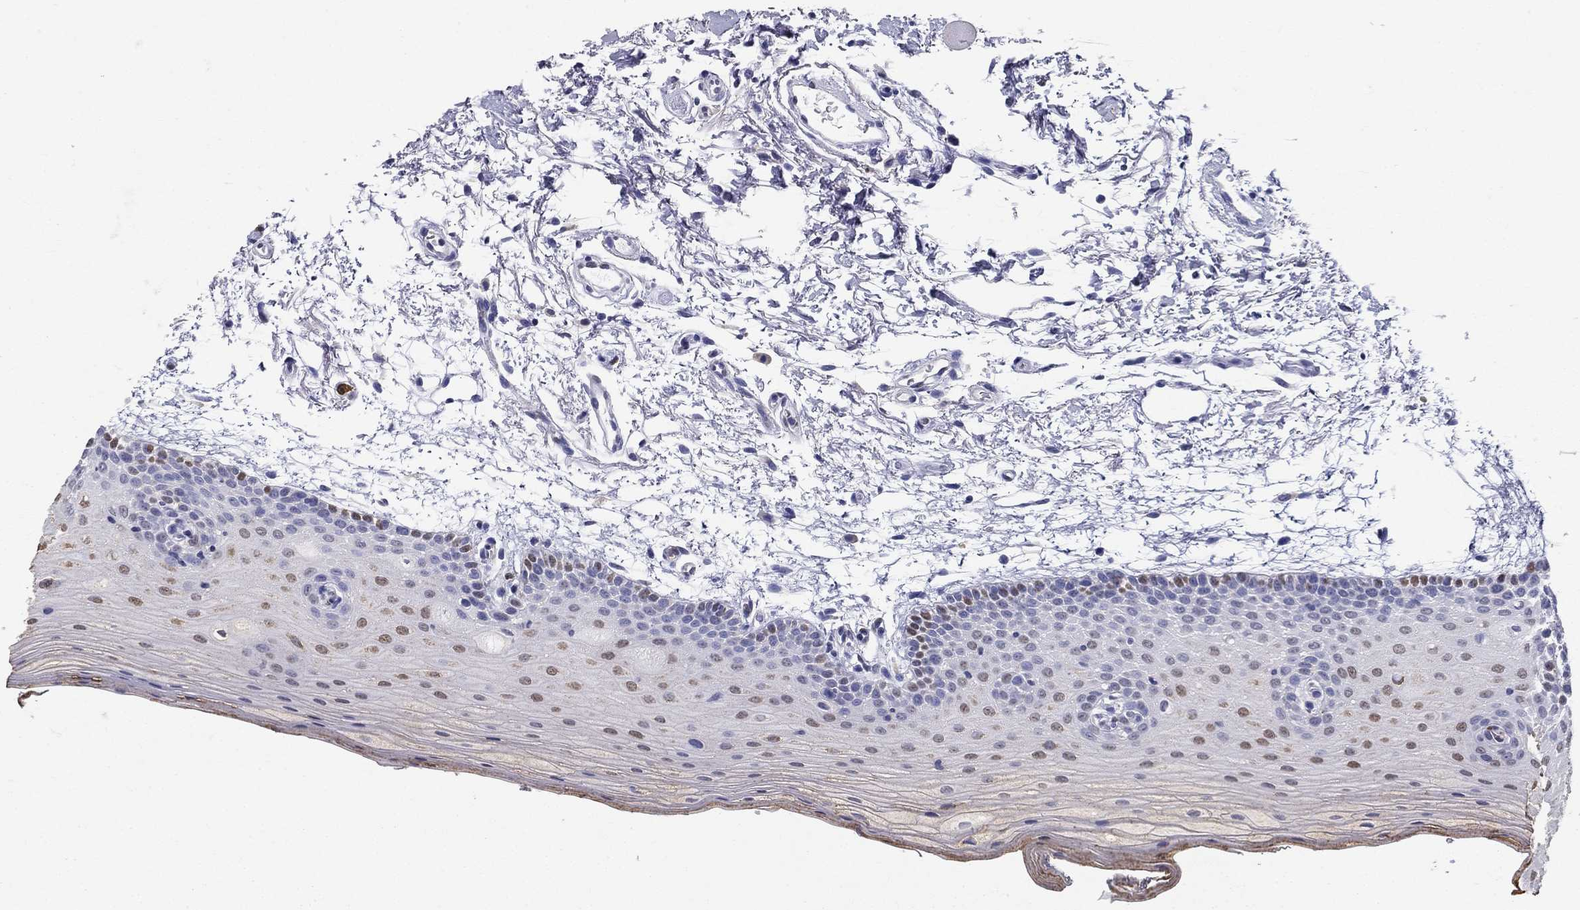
{"staining": {"intensity": "weak", "quantity": "<25%", "location": "nuclear"}, "tissue": "oral mucosa", "cell_type": "Squamous epithelial cells", "image_type": "normal", "snomed": [{"axis": "morphology", "description": "Normal tissue, NOS"}, {"axis": "topography", "description": "Oral tissue"}, {"axis": "topography", "description": "Tounge, NOS"}], "caption": "IHC histopathology image of normal oral mucosa stained for a protein (brown), which exhibits no staining in squamous epithelial cells. (DAB IHC, high magnification).", "gene": "IGSF8", "patient": {"sex": "female", "age": 86}}